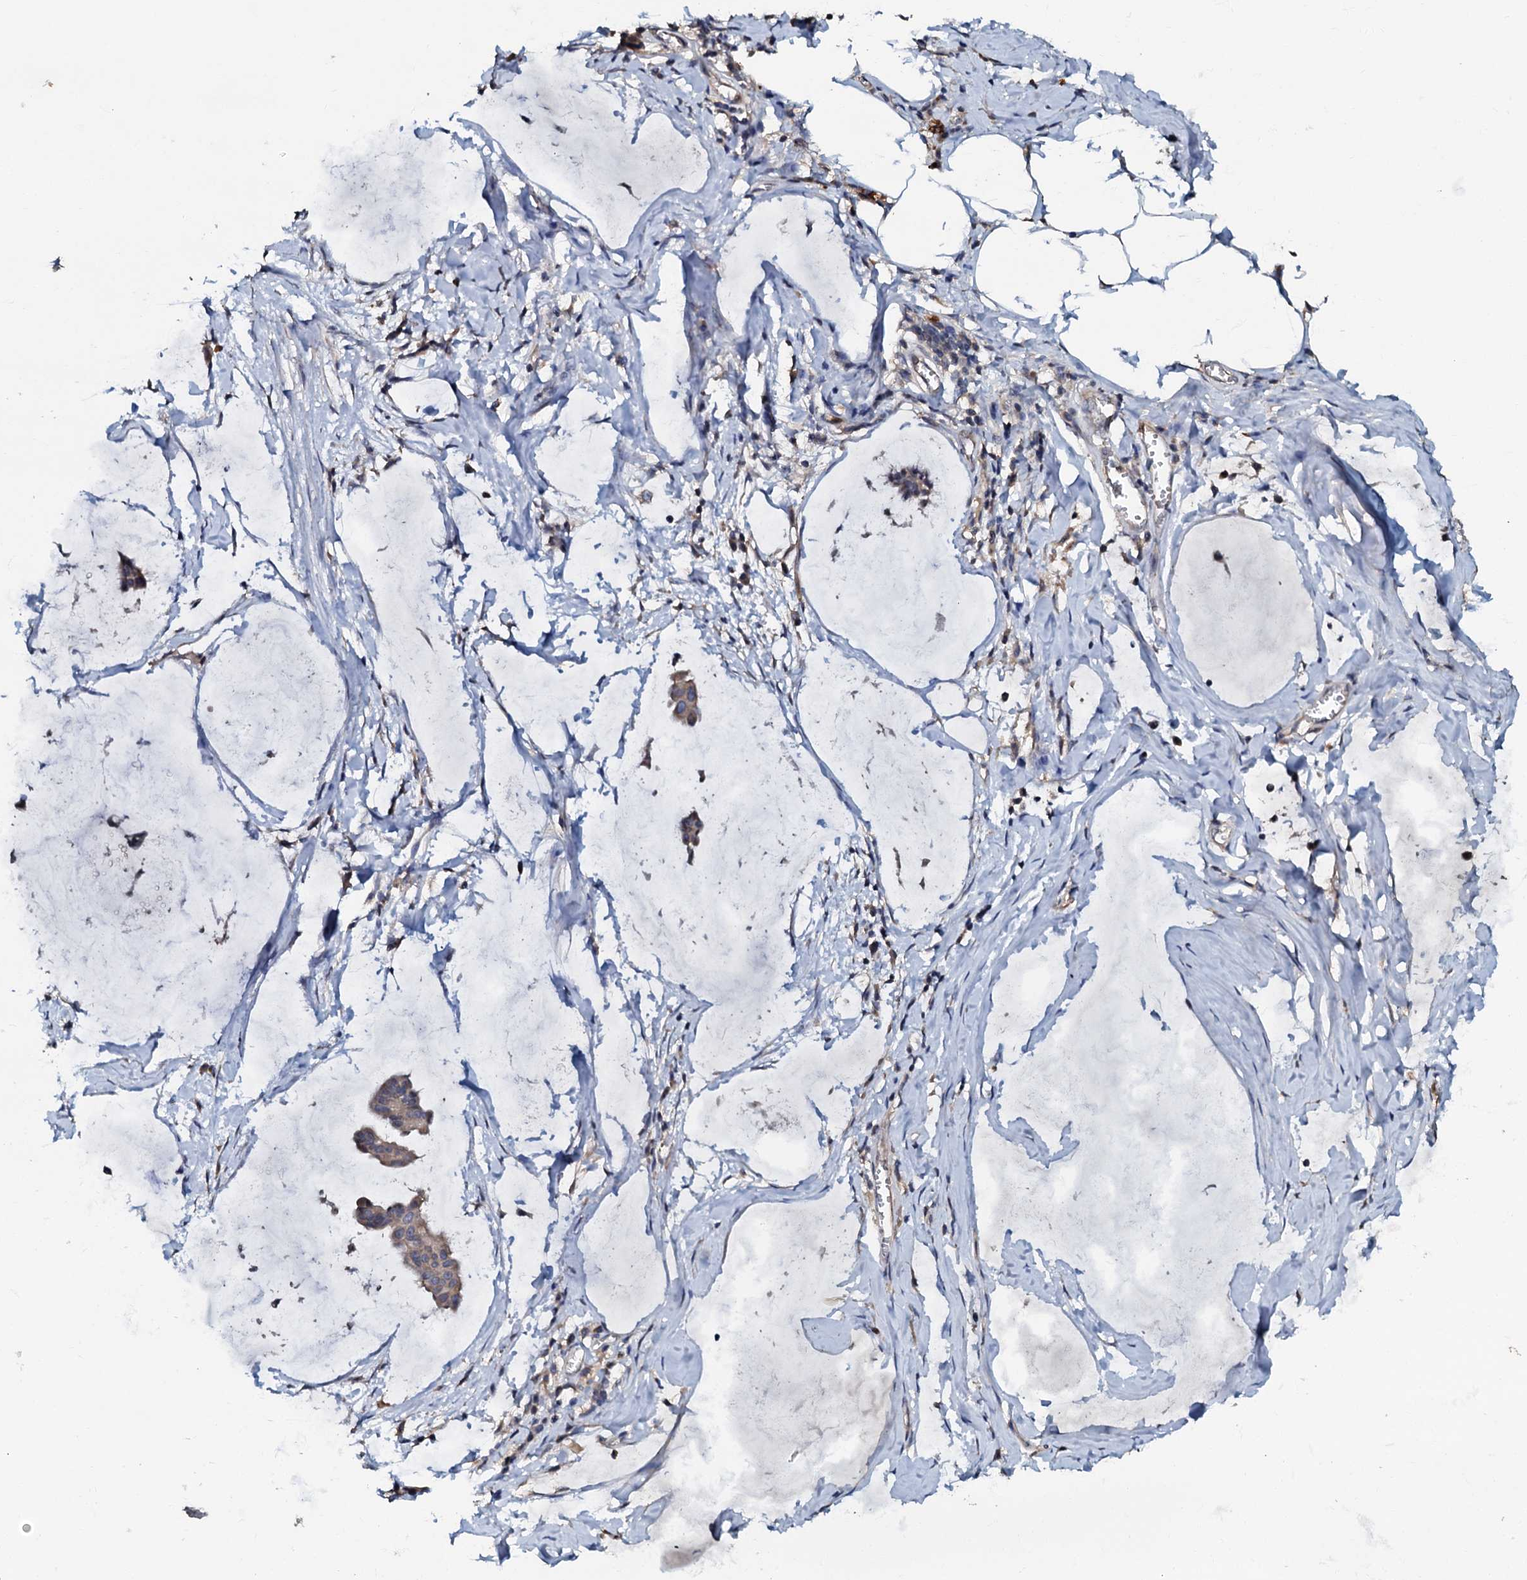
{"staining": {"intensity": "weak", "quantity": ">75%", "location": "cytoplasmic/membranous"}, "tissue": "ovarian cancer", "cell_type": "Tumor cells", "image_type": "cancer", "snomed": [{"axis": "morphology", "description": "Cystadenocarcinoma, mucinous, NOS"}, {"axis": "topography", "description": "Ovary"}], "caption": "Weak cytoplasmic/membranous protein expression is identified in approximately >75% of tumor cells in ovarian mucinous cystadenocarcinoma. Using DAB (brown) and hematoxylin (blue) stains, captured at high magnification using brightfield microscopy.", "gene": "CPNE2", "patient": {"sex": "female", "age": 73}}